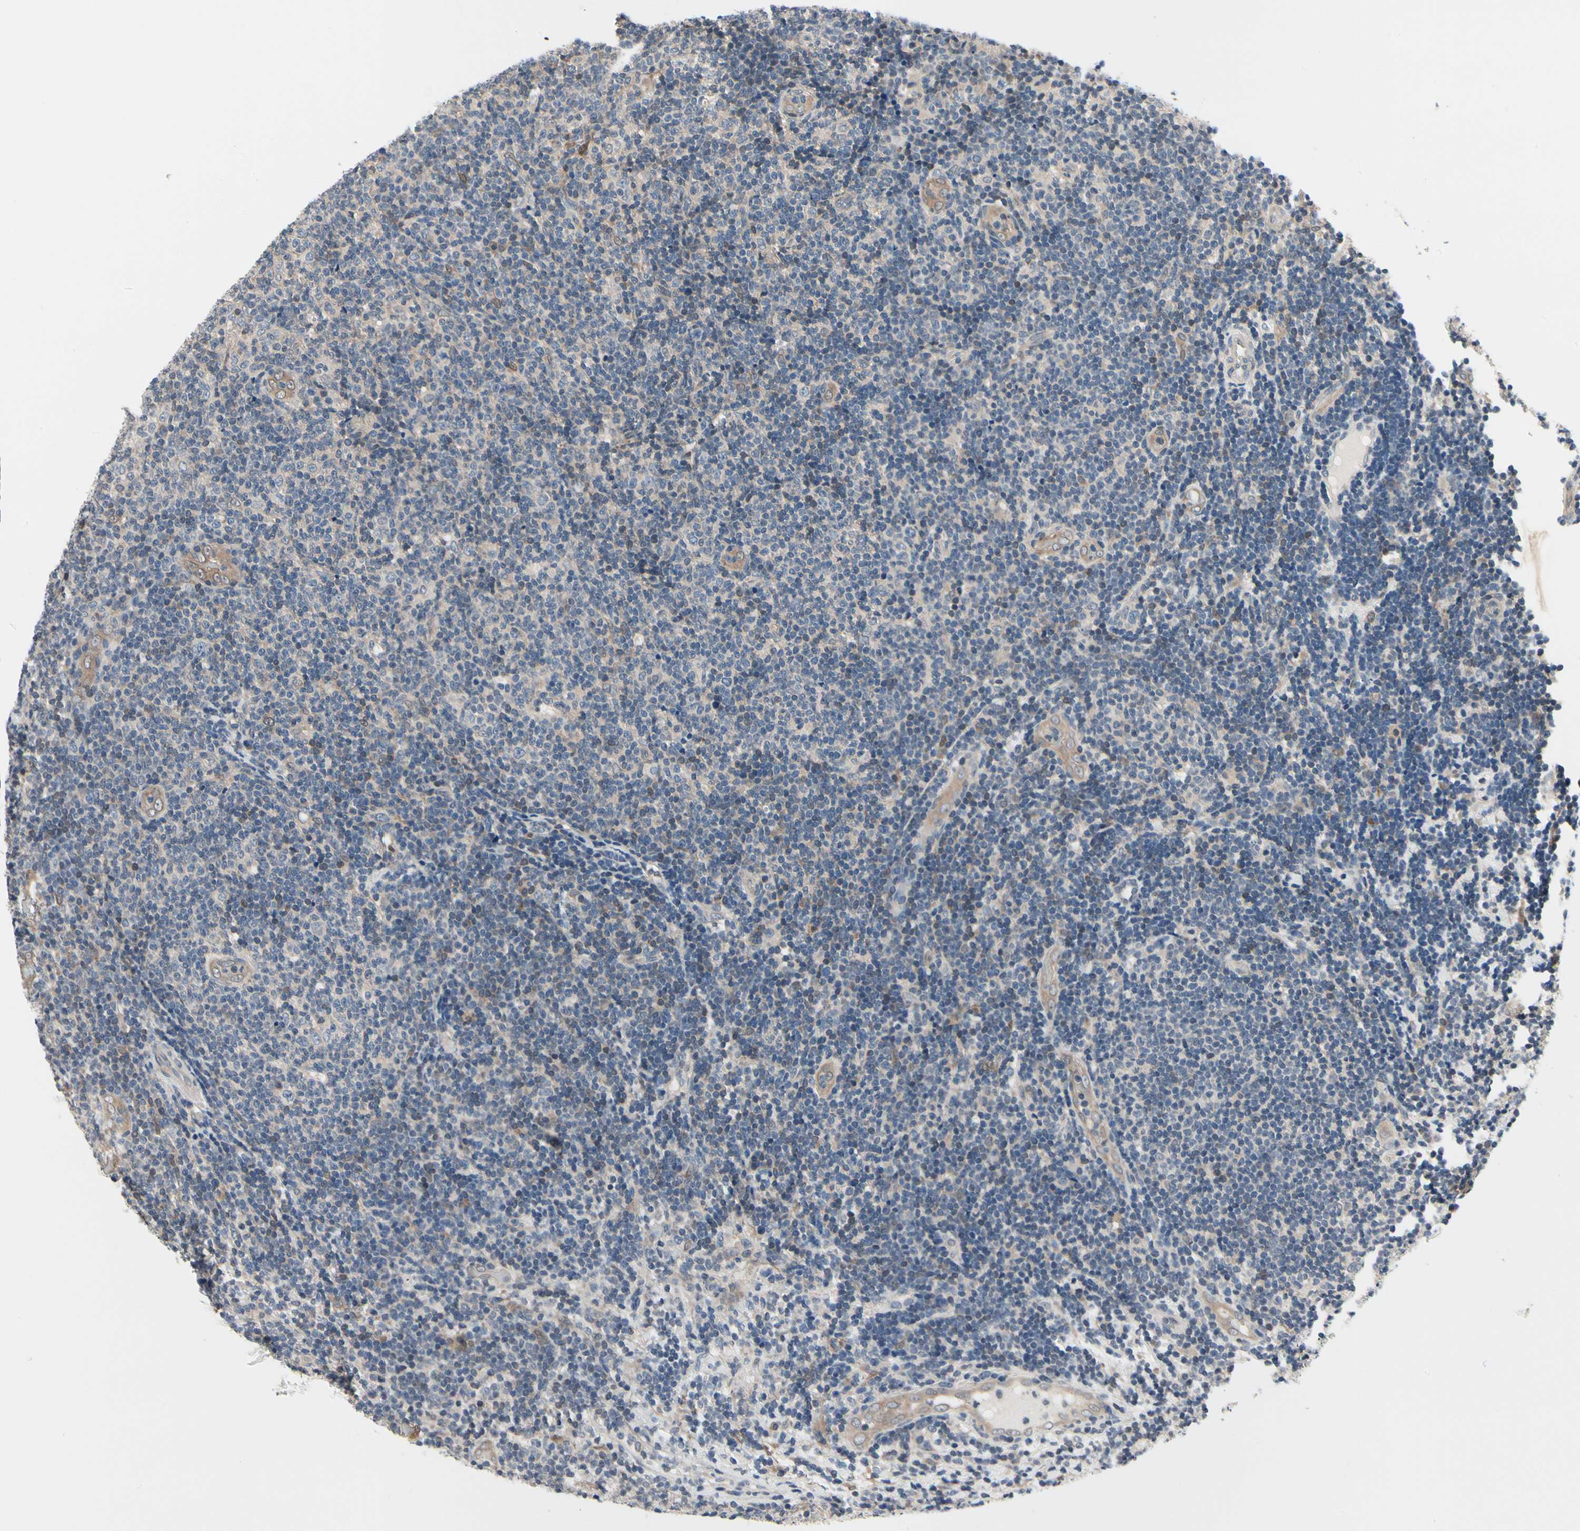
{"staining": {"intensity": "weak", "quantity": ">75%", "location": "nuclear"}, "tissue": "lymphoma", "cell_type": "Tumor cells", "image_type": "cancer", "snomed": [{"axis": "morphology", "description": "Malignant lymphoma, non-Hodgkin's type, Low grade"}, {"axis": "topography", "description": "Lymph node"}], "caption": "A histopathology image showing weak nuclear positivity in approximately >75% of tumor cells in low-grade malignant lymphoma, non-Hodgkin's type, as visualized by brown immunohistochemical staining.", "gene": "PRDX6", "patient": {"sex": "male", "age": 83}}